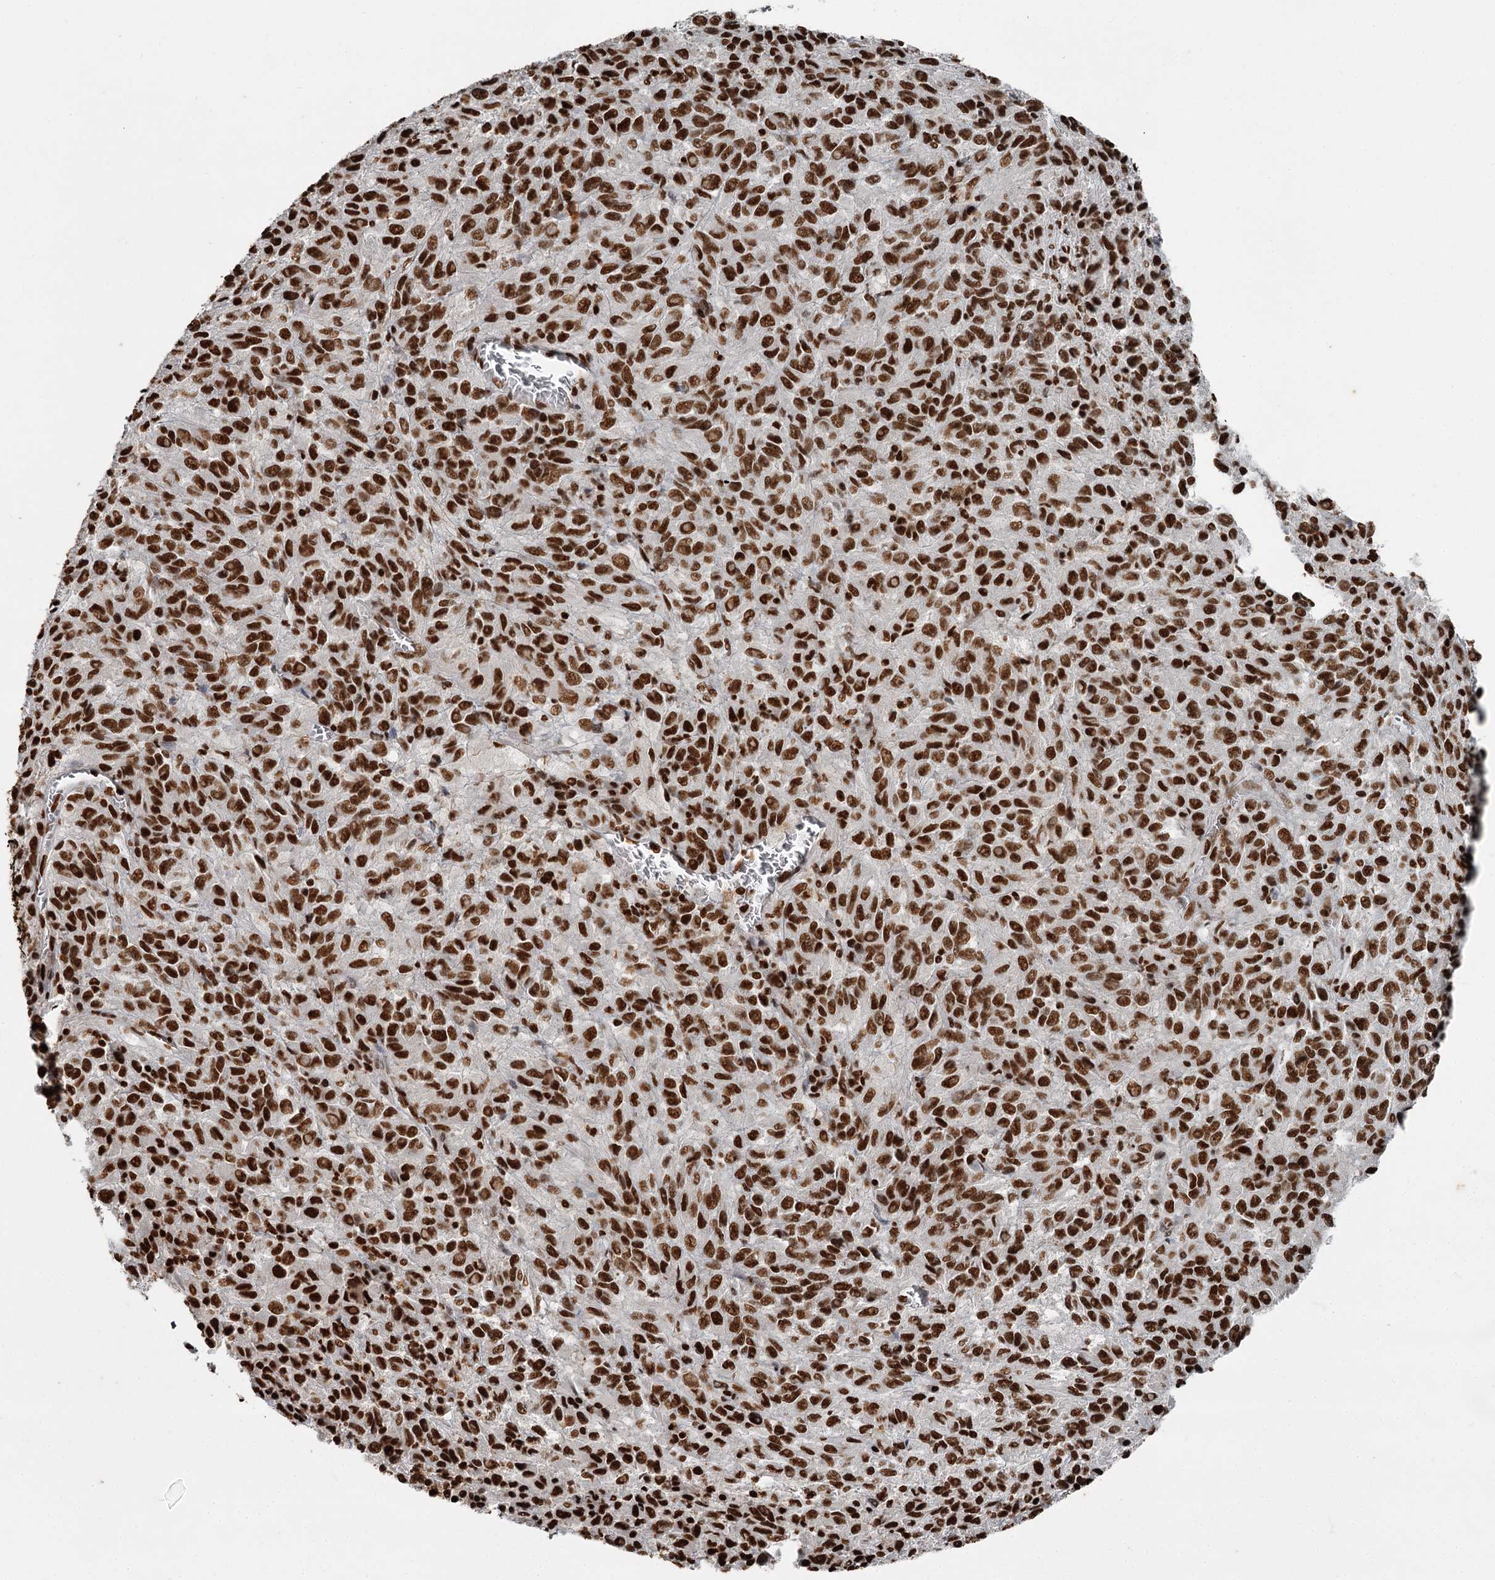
{"staining": {"intensity": "strong", "quantity": ">75%", "location": "nuclear"}, "tissue": "melanoma", "cell_type": "Tumor cells", "image_type": "cancer", "snomed": [{"axis": "morphology", "description": "Malignant melanoma, Metastatic site"}, {"axis": "topography", "description": "Lung"}], "caption": "Protein positivity by IHC exhibits strong nuclear expression in approximately >75% of tumor cells in melanoma.", "gene": "RBBP7", "patient": {"sex": "male", "age": 64}}